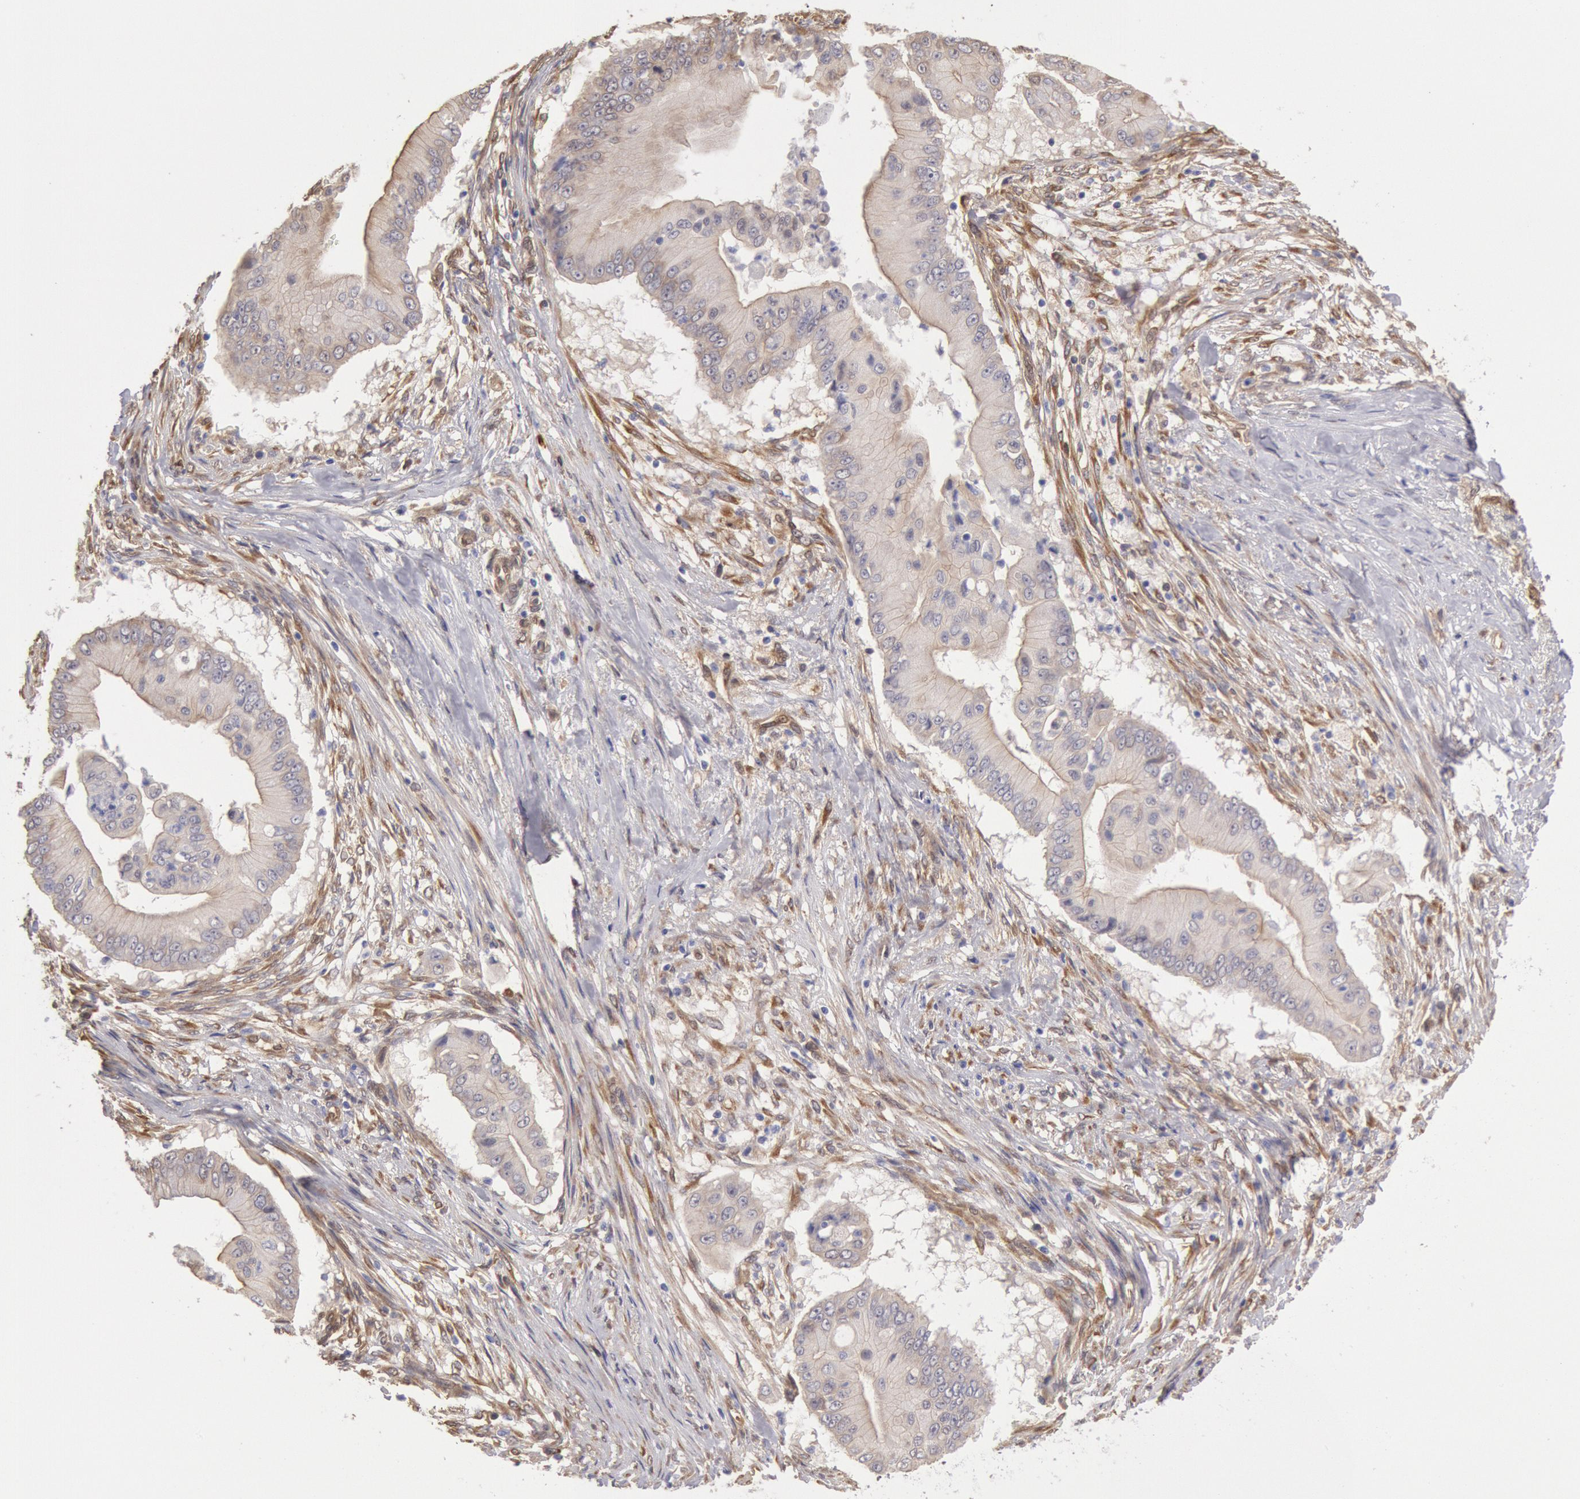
{"staining": {"intensity": "negative", "quantity": "none", "location": "none"}, "tissue": "pancreatic cancer", "cell_type": "Tumor cells", "image_type": "cancer", "snomed": [{"axis": "morphology", "description": "Adenocarcinoma, NOS"}, {"axis": "topography", "description": "Pancreas"}], "caption": "This is an IHC micrograph of human adenocarcinoma (pancreatic). There is no expression in tumor cells.", "gene": "CCDC50", "patient": {"sex": "male", "age": 62}}